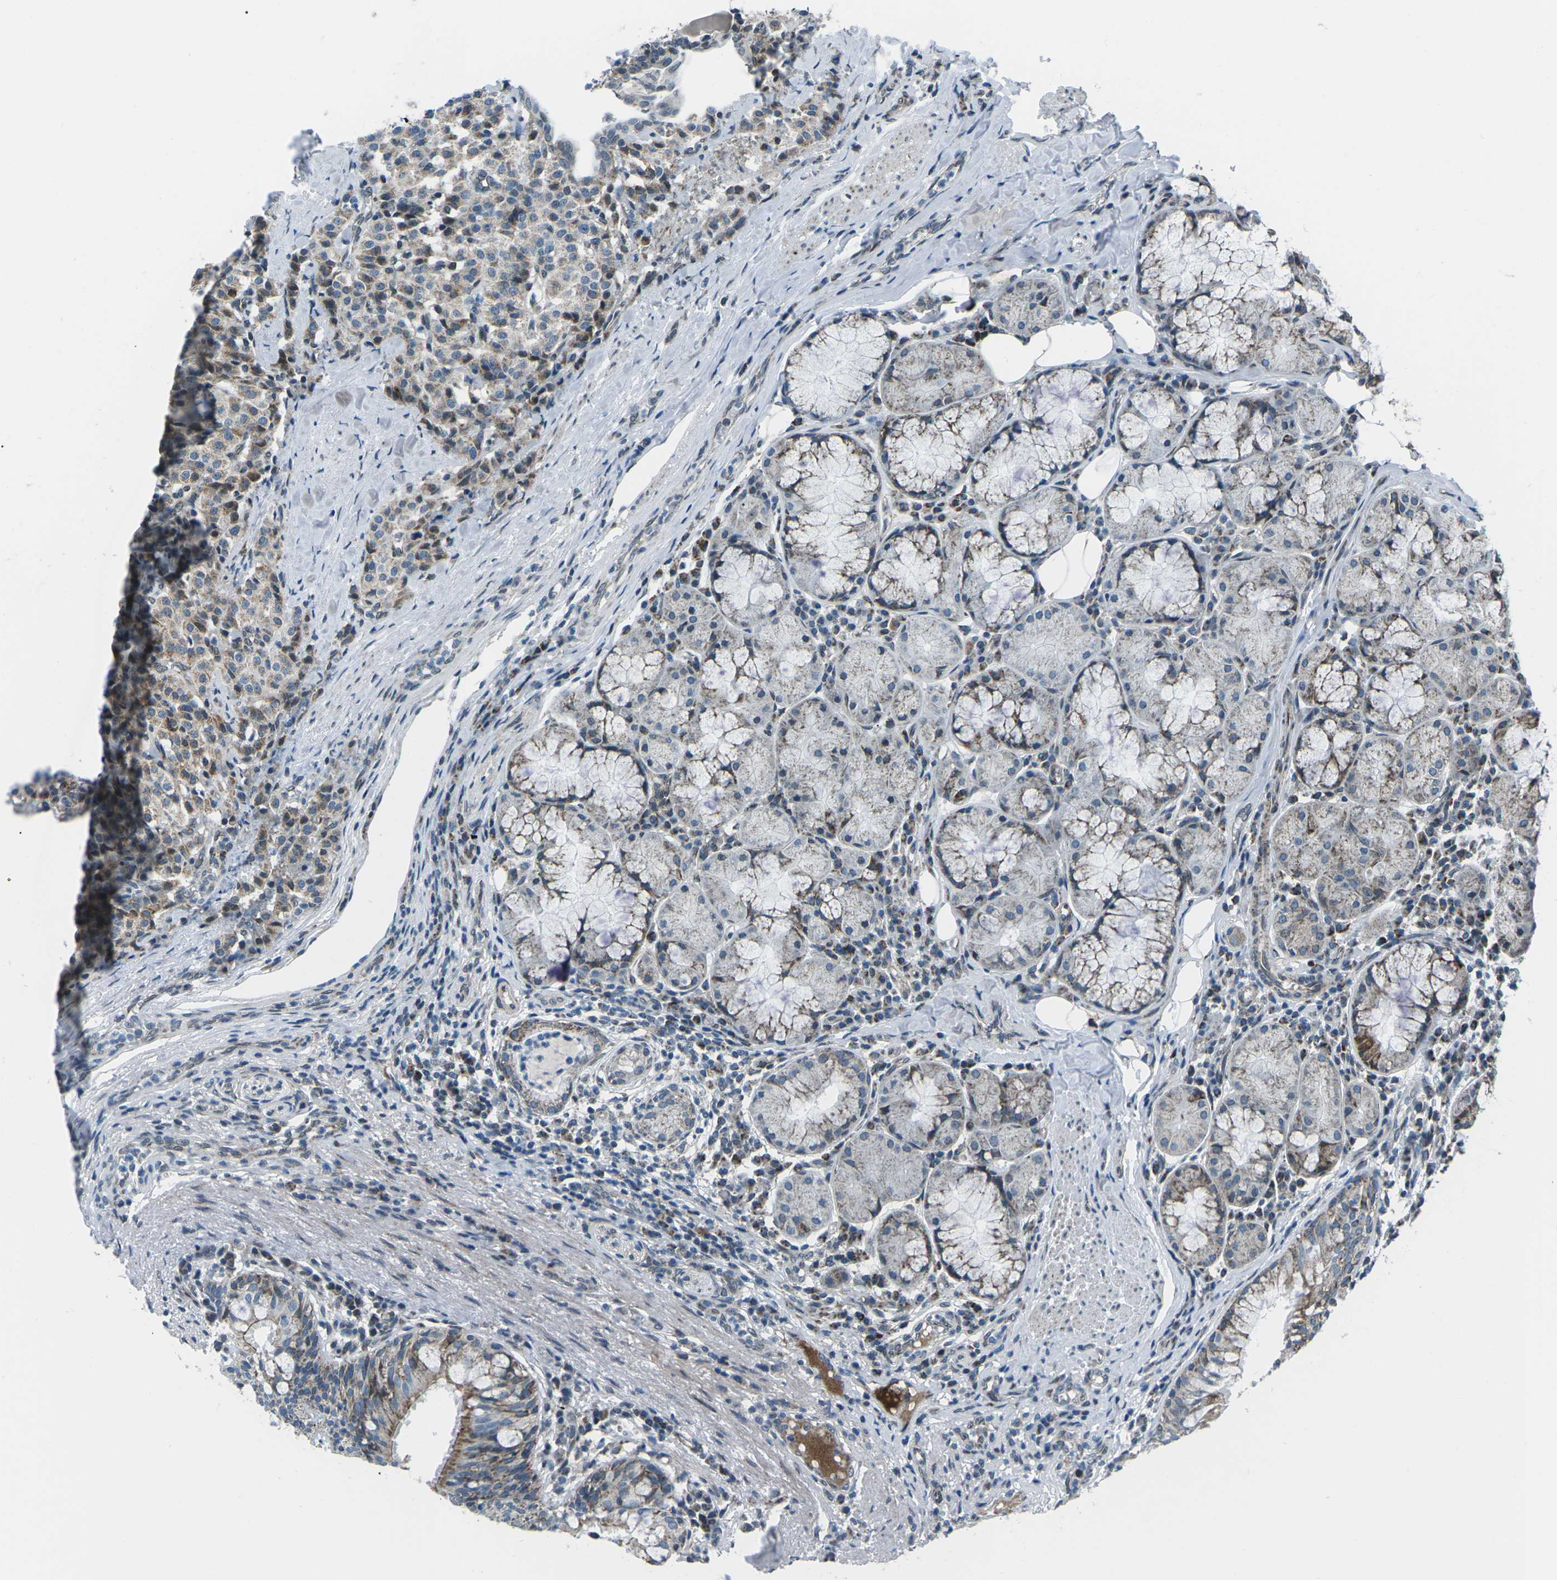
{"staining": {"intensity": "moderate", "quantity": "25%-75%", "location": "cytoplasmic/membranous"}, "tissue": "carcinoid", "cell_type": "Tumor cells", "image_type": "cancer", "snomed": [{"axis": "morphology", "description": "Carcinoid, malignant, NOS"}, {"axis": "topography", "description": "Lung"}], "caption": "A high-resolution image shows immunohistochemistry staining of carcinoid, which demonstrates moderate cytoplasmic/membranous positivity in approximately 25%-75% of tumor cells.", "gene": "RFESD", "patient": {"sex": "male", "age": 30}}